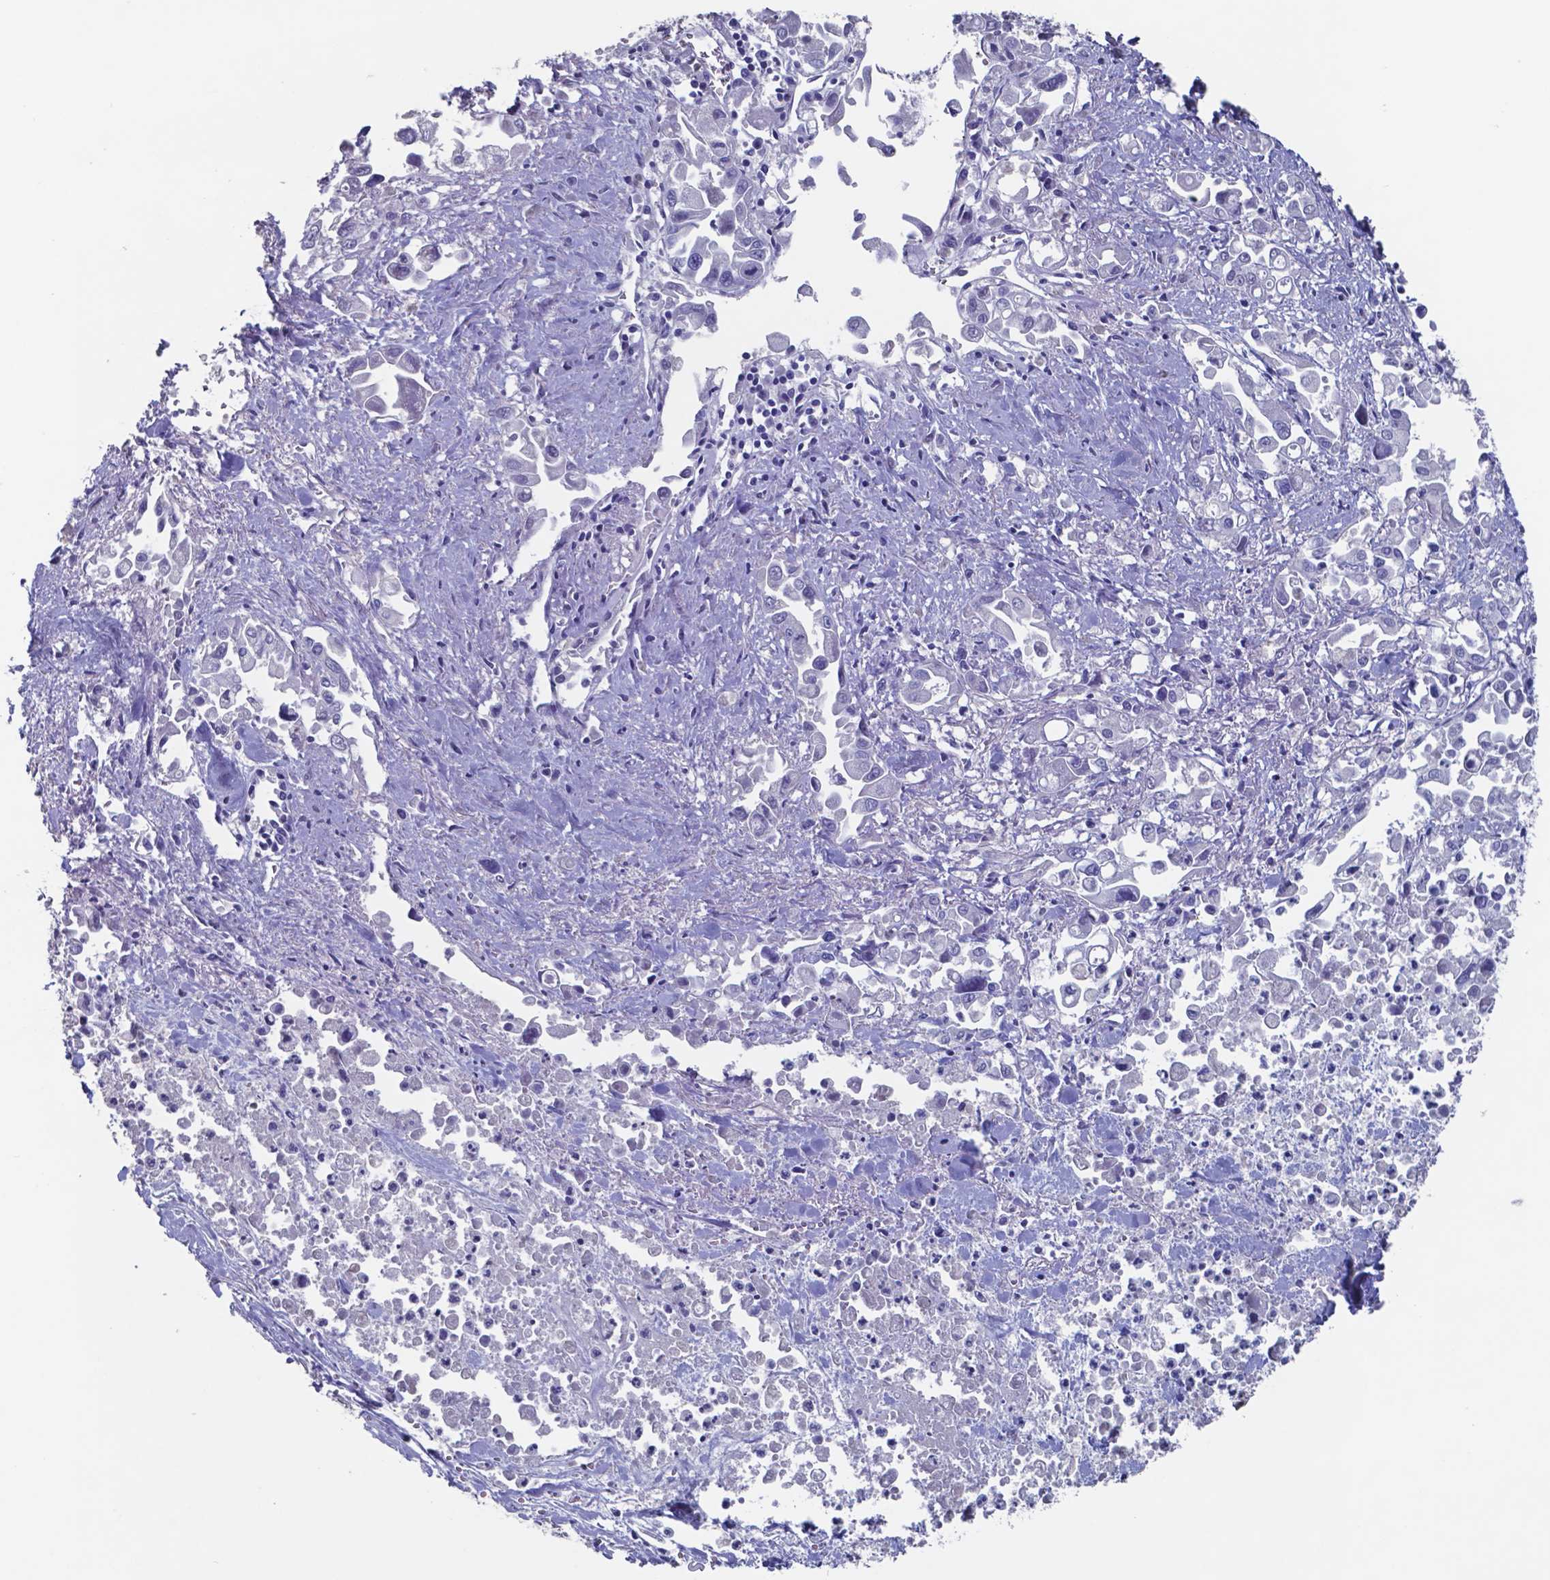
{"staining": {"intensity": "negative", "quantity": "none", "location": "none"}, "tissue": "pancreatic cancer", "cell_type": "Tumor cells", "image_type": "cancer", "snomed": [{"axis": "morphology", "description": "Adenocarcinoma, NOS"}, {"axis": "topography", "description": "Pancreas"}], "caption": "Tumor cells are negative for brown protein staining in pancreatic cancer (adenocarcinoma).", "gene": "TTR", "patient": {"sex": "female", "age": 83}}